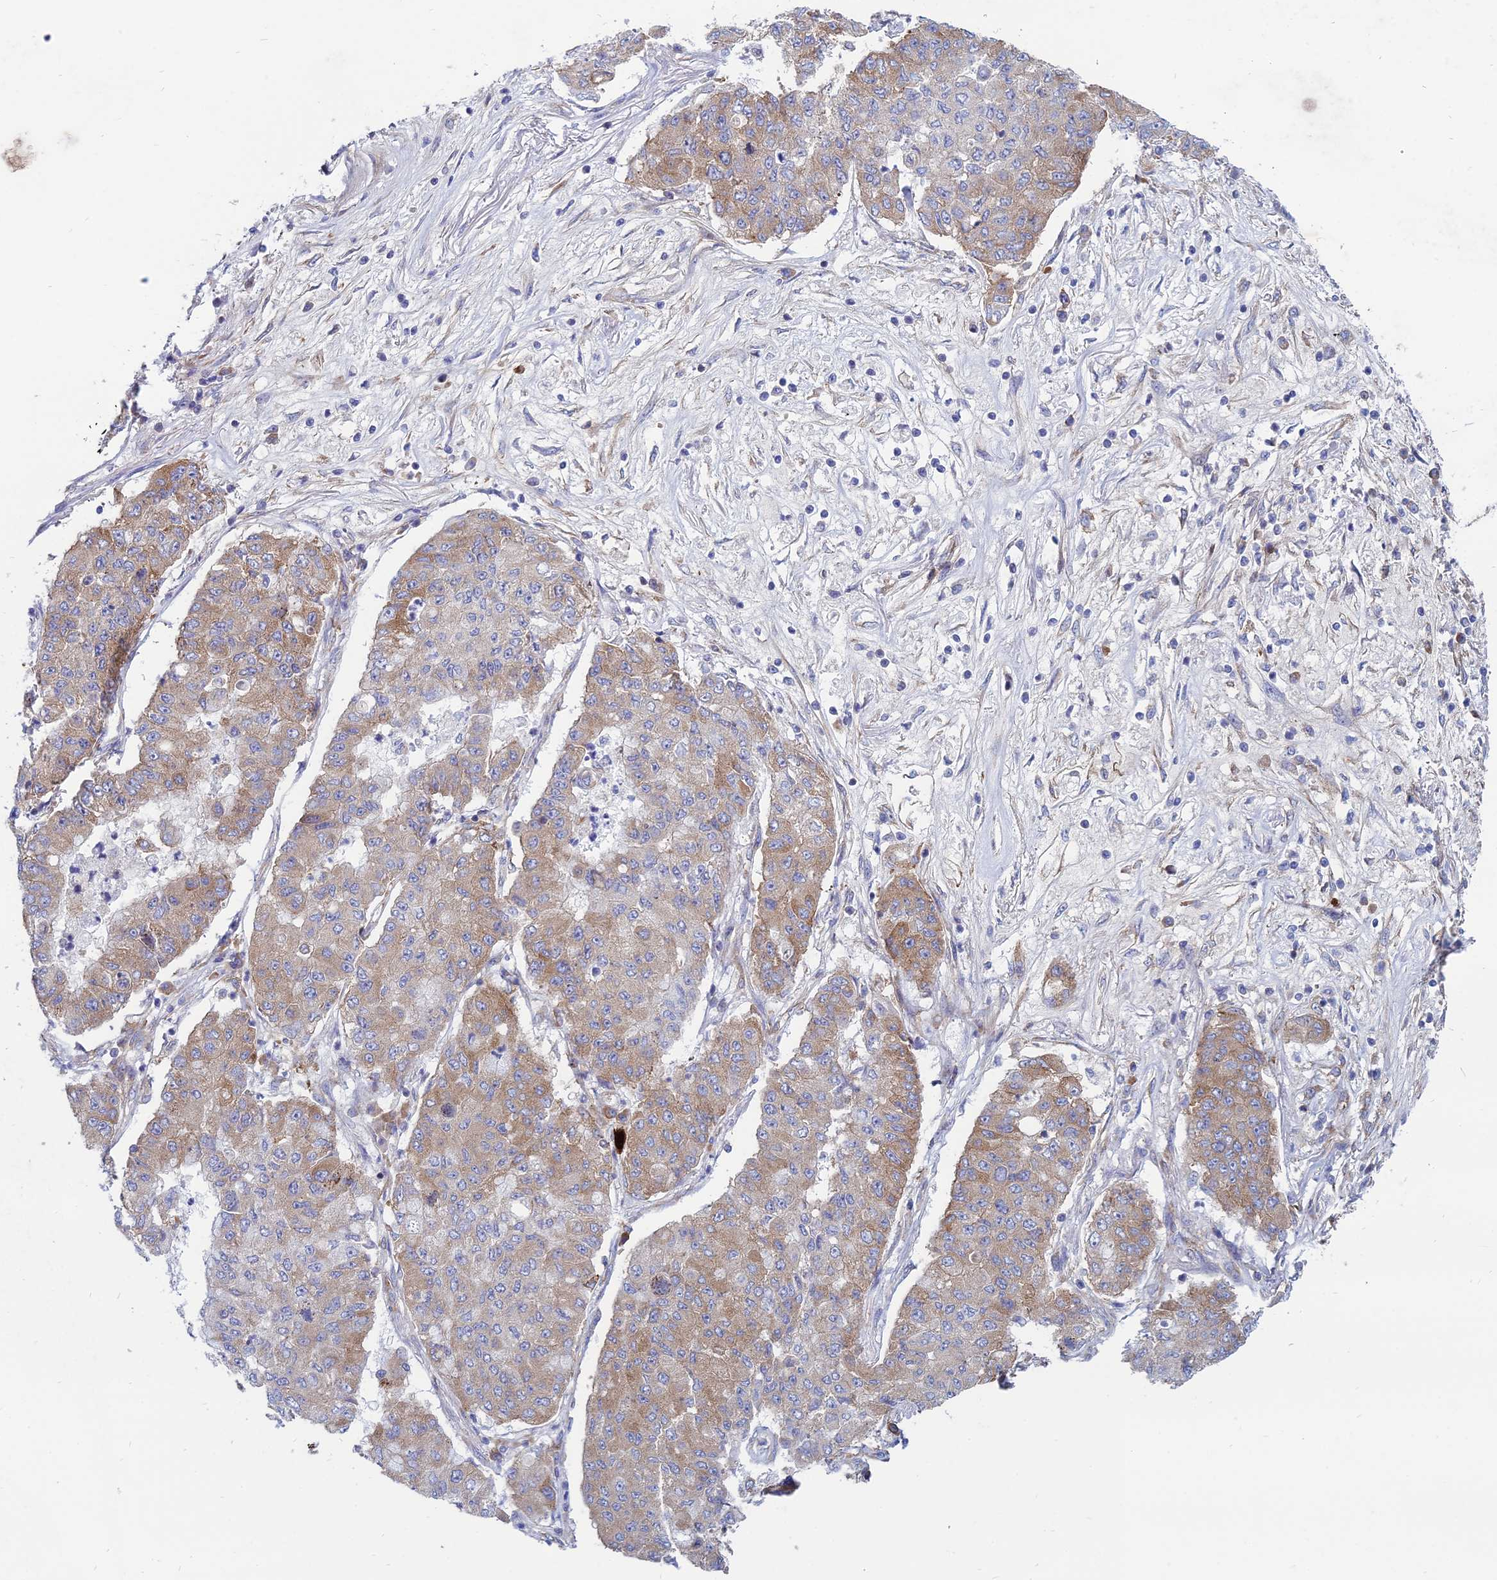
{"staining": {"intensity": "moderate", "quantity": ">75%", "location": "cytoplasmic/membranous"}, "tissue": "lung cancer", "cell_type": "Tumor cells", "image_type": "cancer", "snomed": [{"axis": "morphology", "description": "Squamous cell carcinoma, NOS"}, {"axis": "topography", "description": "Lung"}], "caption": "Lung squamous cell carcinoma tissue displays moderate cytoplasmic/membranous positivity in about >75% of tumor cells, visualized by immunohistochemistry. (Stains: DAB (3,3'-diaminobenzidine) in brown, nuclei in blue, Microscopy: brightfield microscopy at high magnification).", "gene": "TXLNA", "patient": {"sex": "male", "age": 74}}